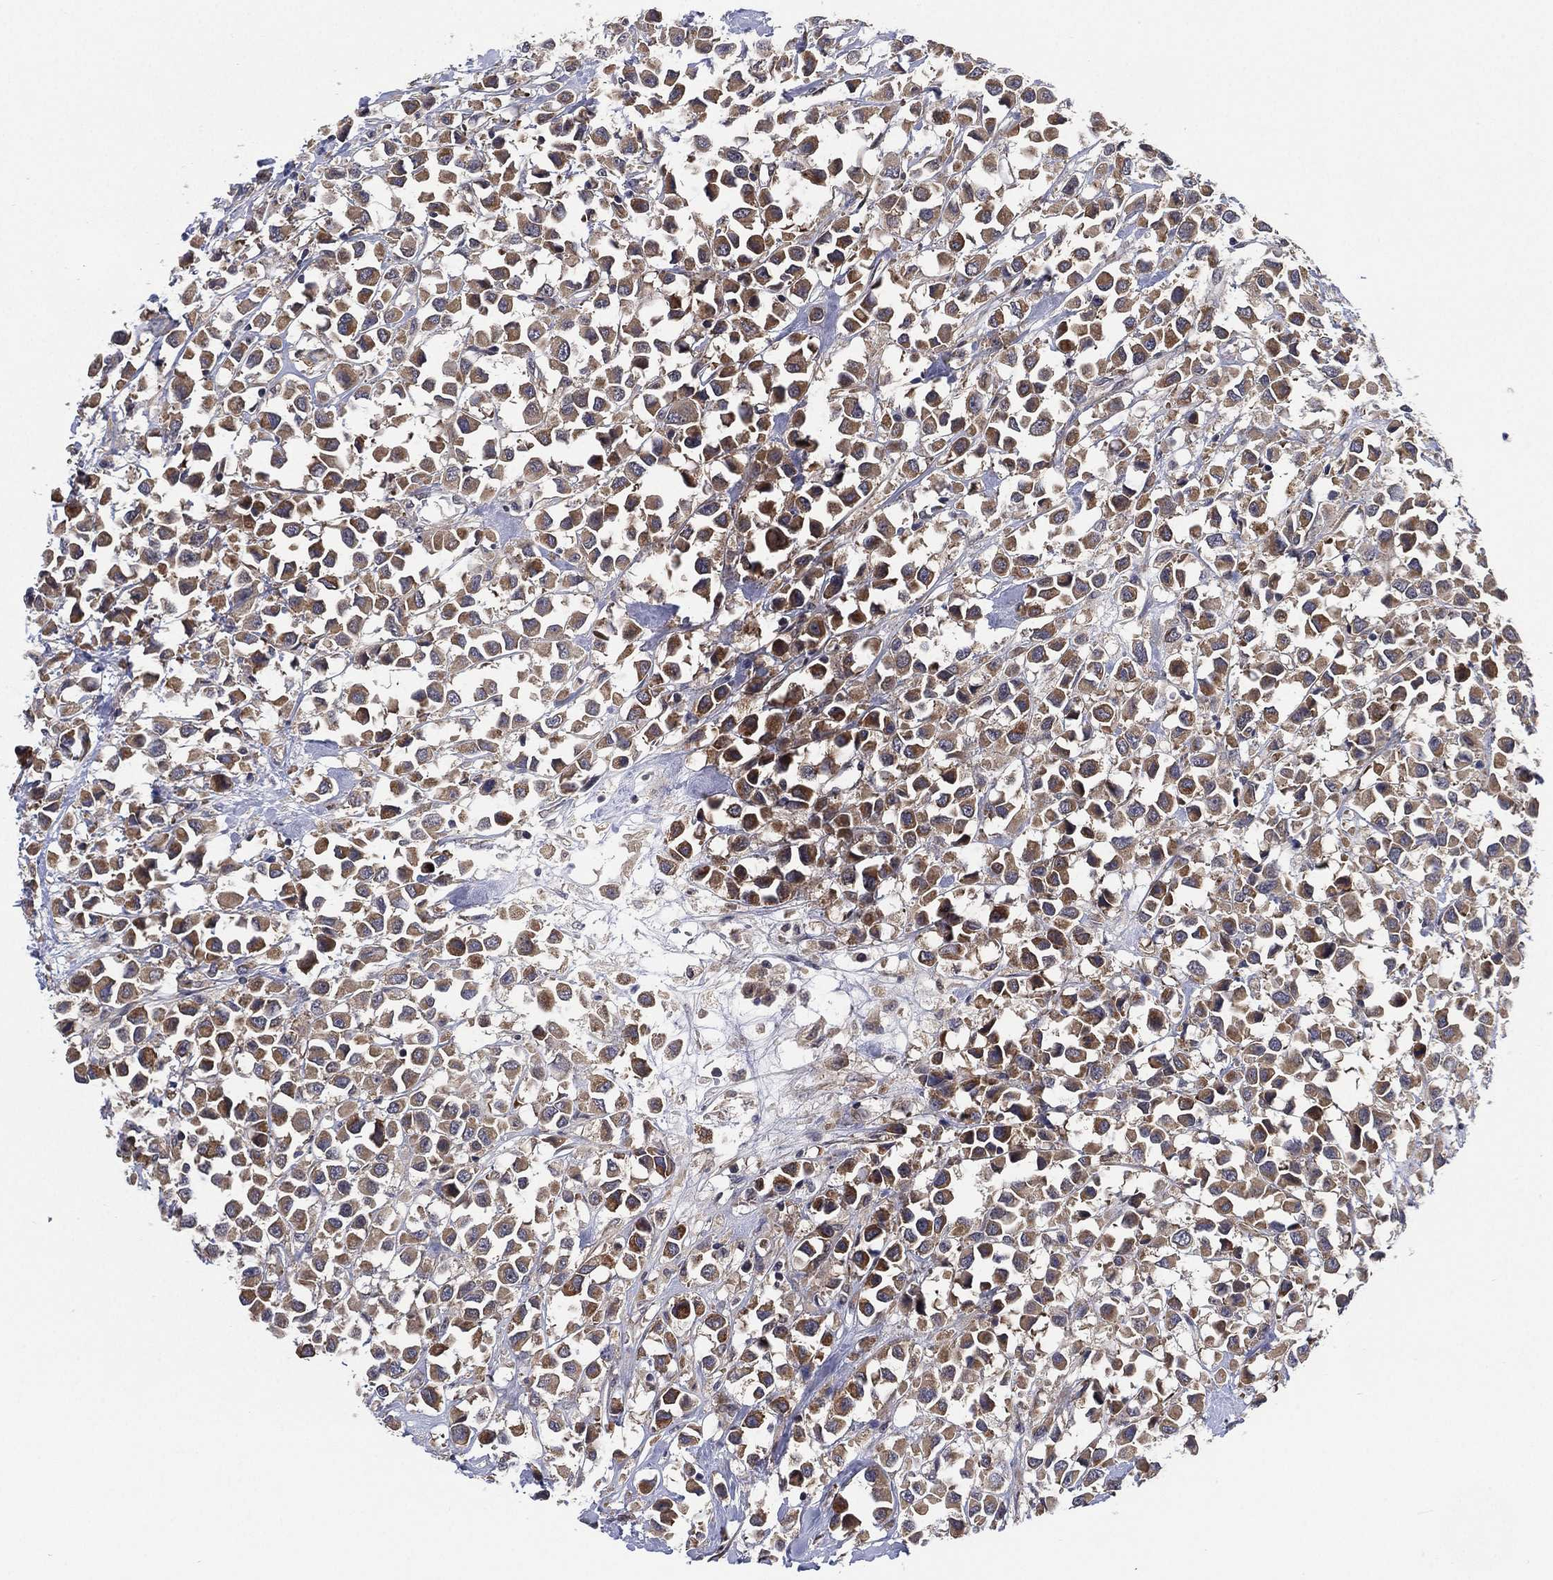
{"staining": {"intensity": "moderate", "quantity": "25%-75%", "location": "cytoplasmic/membranous"}, "tissue": "breast cancer", "cell_type": "Tumor cells", "image_type": "cancer", "snomed": [{"axis": "morphology", "description": "Duct carcinoma"}, {"axis": "topography", "description": "Breast"}], "caption": "The histopathology image shows staining of breast invasive ductal carcinoma, revealing moderate cytoplasmic/membranous protein expression (brown color) within tumor cells. (Brightfield microscopy of DAB IHC at high magnification).", "gene": "SELENOO", "patient": {"sex": "female", "age": 61}}